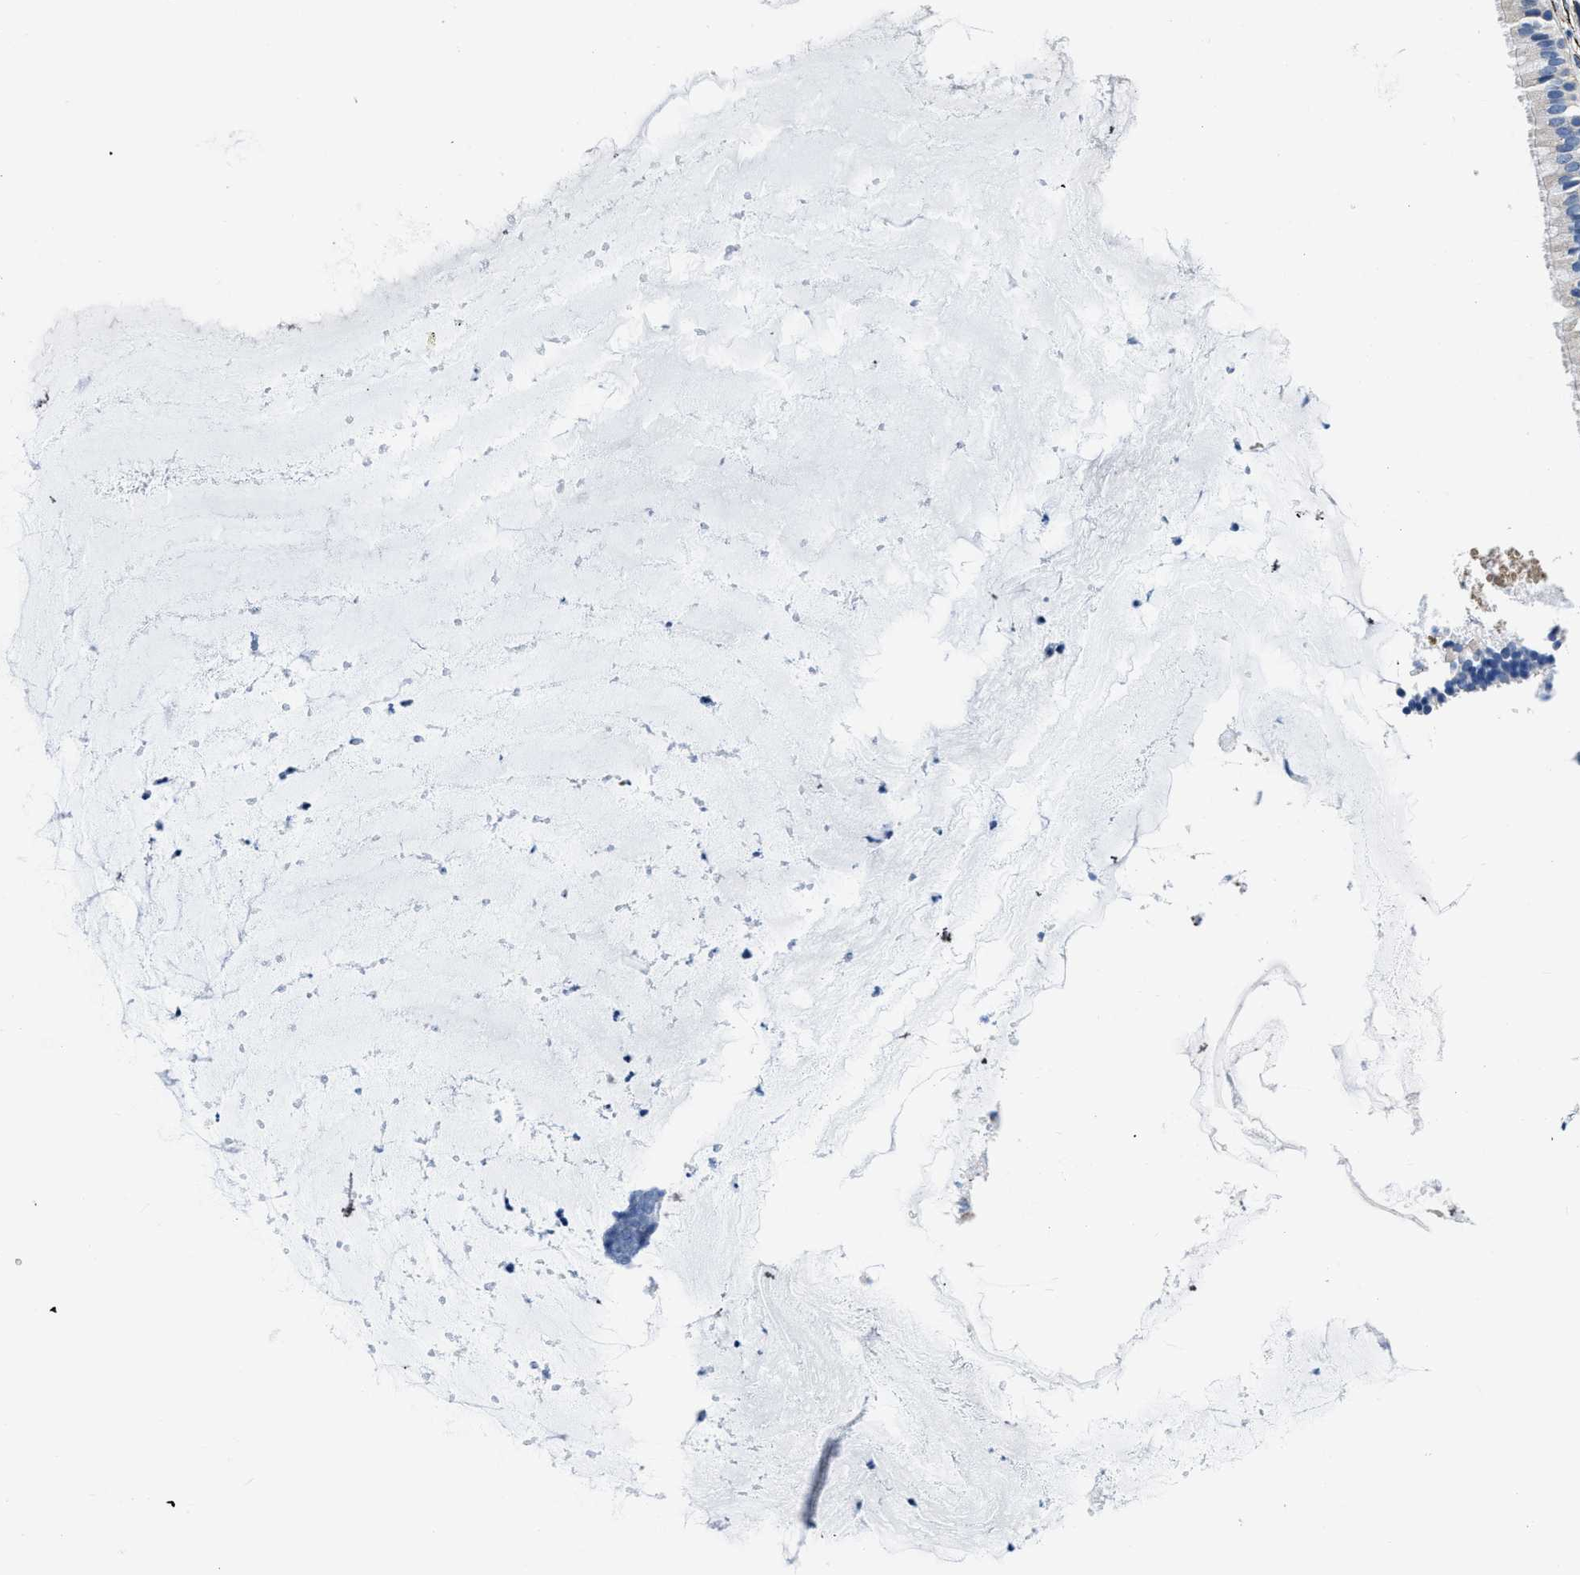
{"staining": {"intensity": "negative", "quantity": "none", "location": "none"}, "tissue": "nasopharynx", "cell_type": "Respiratory epithelial cells", "image_type": "normal", "snomed": [{"axis": "morphology", "description": "Normal tissue, NOS"}, {"axis": "topography", "description": "Nasopharynx"}], "caption": "High power microscopy photomicrograph of an IHC micrograph of unremarkable nasopharynx, revealing no significant staining in respiratory epithelial cells. Brightfield microscopy of immunohistochemistry (IHC) stained with DAB (3,3'-diaminobenzidine) (brown) and hematoxylin (blue), captured at high magnification.", "gene": "C22orf42", "patient": {"sex": "male", "age": 21}}